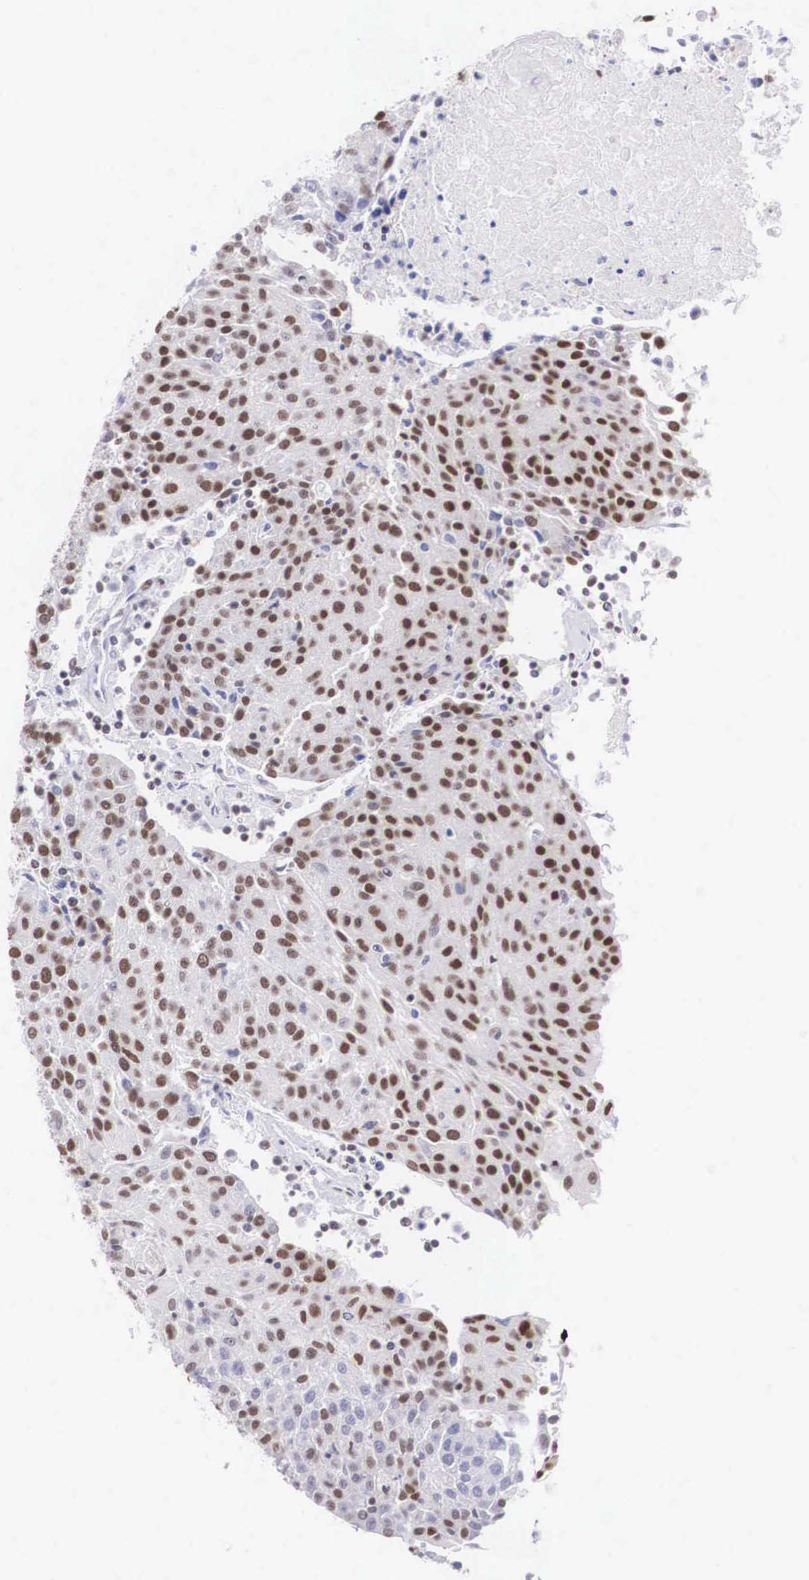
{"staining": {"intensity": "moderate", "quantity": ">75%", "location": "nuclear"}, "tissue": "urothelial cancer", "cell_type": "Tumor cells", "image_type": "cancer", "snomed": [{"axis": "morphology", "description": "Urothelial carcinoma, High grade"}, {"axis": "topography", "description": "Urinary bladder"}], "caption": "A brown stain highlights moderate nuclear staining of a protein in urothelial cancer tumor cells. The staining was performed using DAB (3,3'-diaminobenzidine), with brown indicating positive protein expression. Nuclei are stained blue with hematoxylin.", "gene": "CSTF2", "patient": {"sex": "female", "age": 85}}